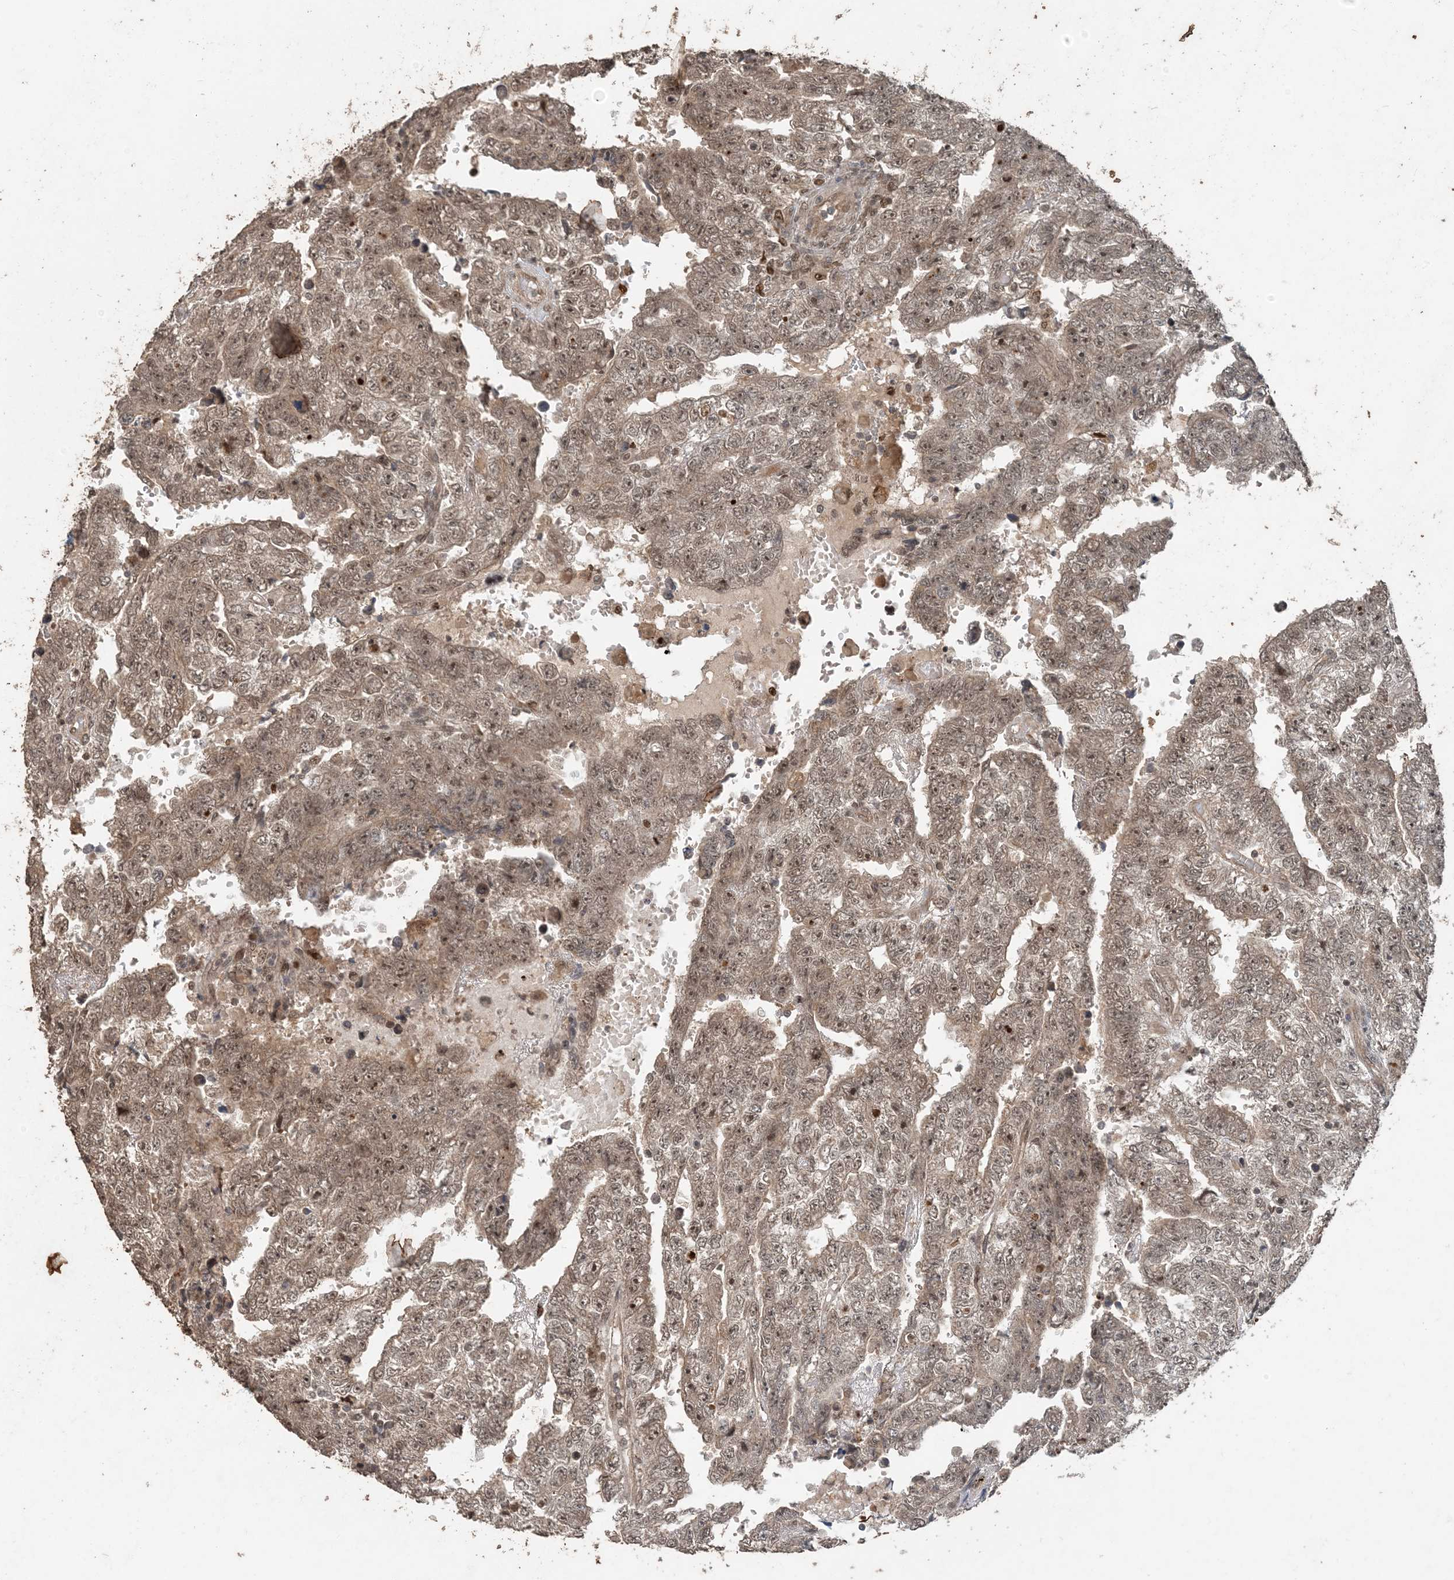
{"staining": {"intensity": "moderate", "quantity": ">75%", "location": "cytoplasmic/membranous,nuclear"}, "tissue": "testis cancer", "cell_type": "Tumor cells", "image_type": "cancer", "snomed": [{"axis": "morphology", "description": "Carcinoma, Embryonal, NOS"}, {"axis": "topography", "description": "Testis"}], "caption": "A photomicrograph showing moderate cytoplasmic/membranous and nuclear staining in approximately >75% of tumor cells in testis cancer (embryonal carcinoma), as visualized by brown immunohistochemical staining.", "gene": "ATP13A2", "patient": {"sex": "male", "age": 25}}